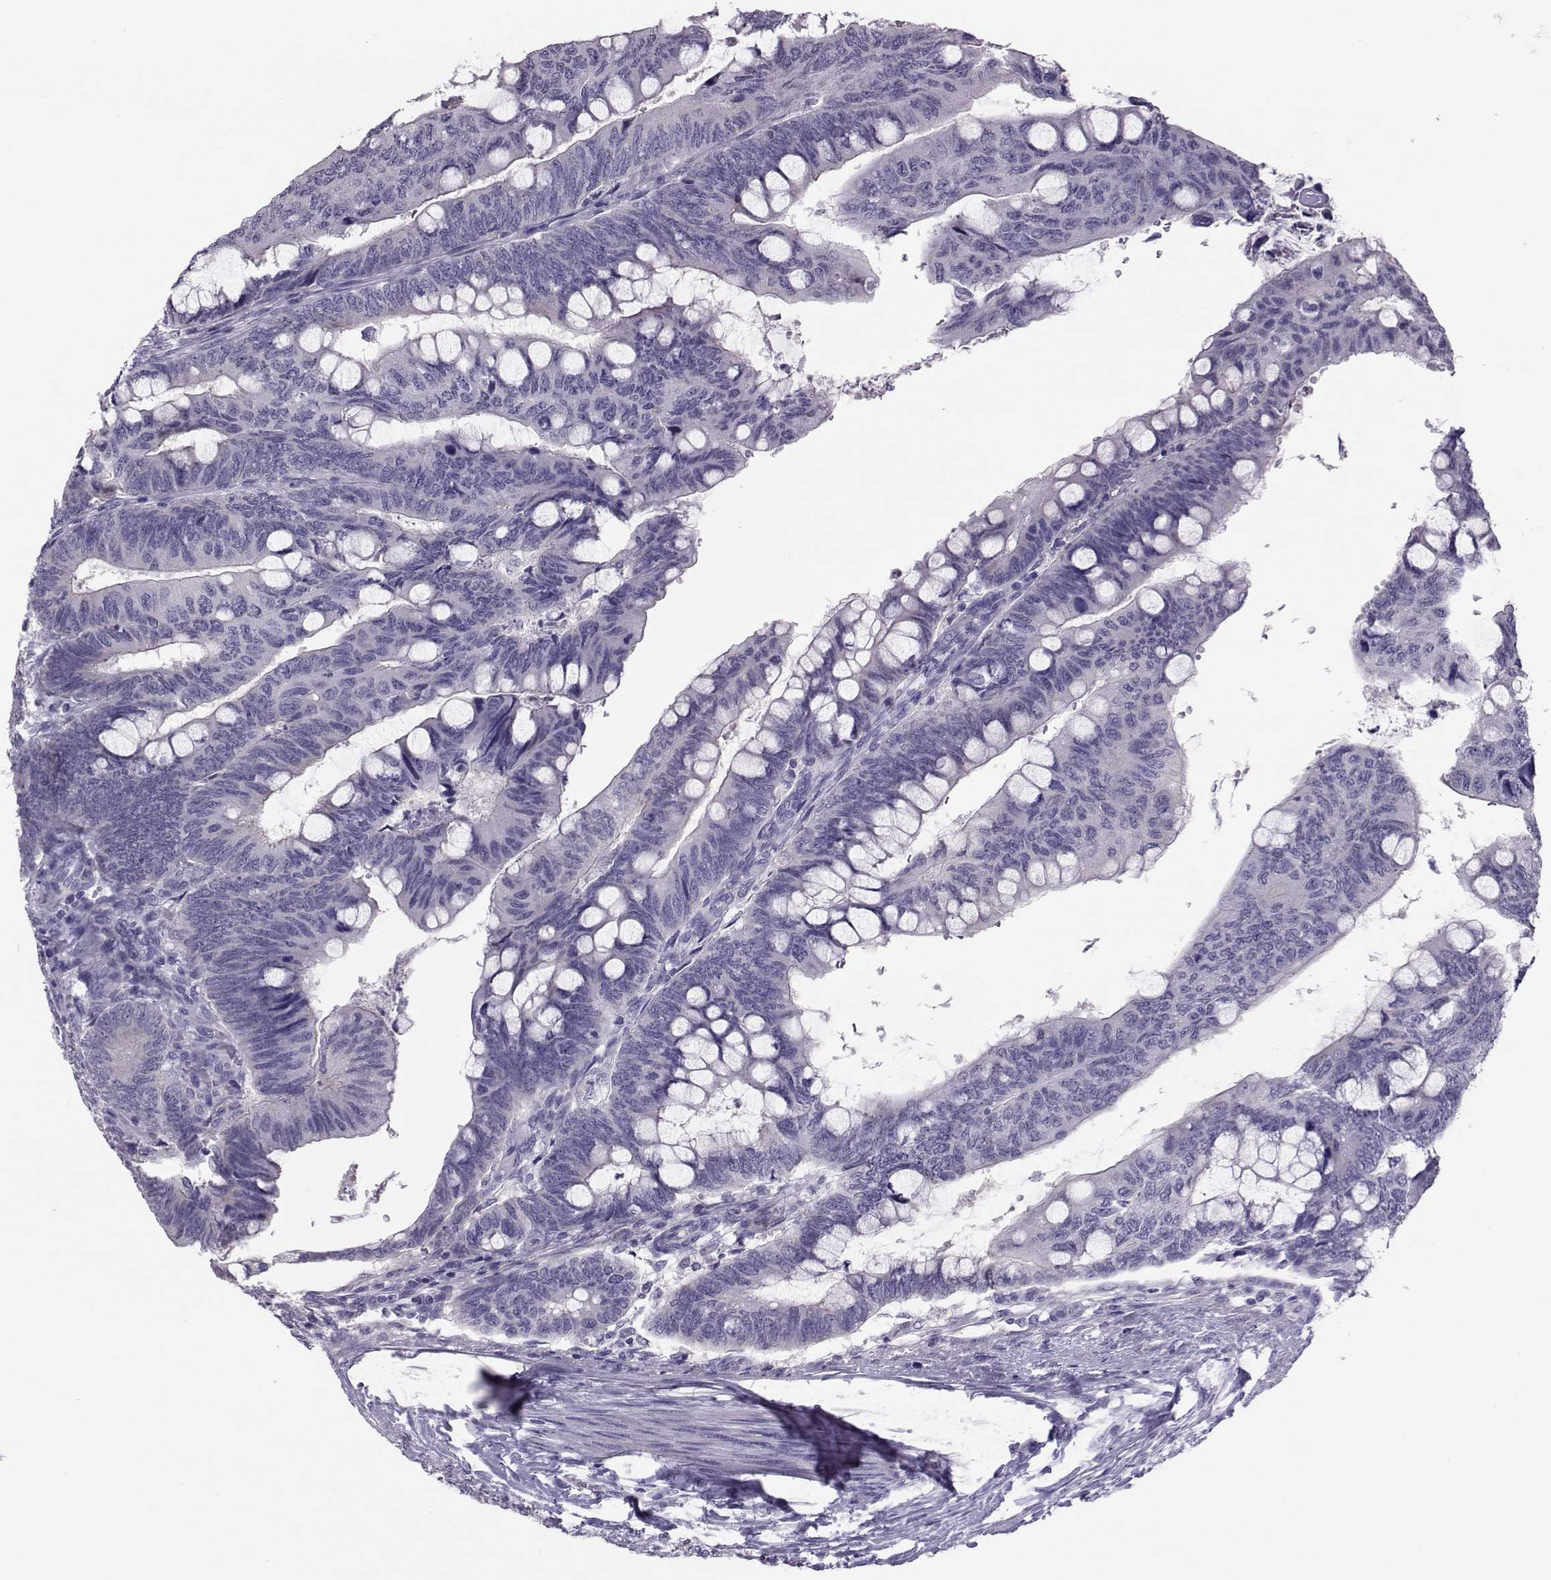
{"staining": {"intensity": "negative", "quantity": "none", "location": "none"}, "tissue": "colorectal cancer", "cell_type": "Tumor cells", "image_type": "cancer", "snomed": [{"axis": "morphology", "description": "Normal tissue, NOS"}, {"axis": "morphology", "description": "Adenocarcinoma, NOS"}, {"axis": "topography", "description": "Rectum"}], "caption": "Adenocarcinoma (colorectal) was stained to show a protein in brown. There is no significant positivity in tumor cells. (Immunohistochemistry (ihc), brightfield microscopy, high magnification).", "gene": "DNAAF1", "patient": {"sex": "male", "age": 92}}